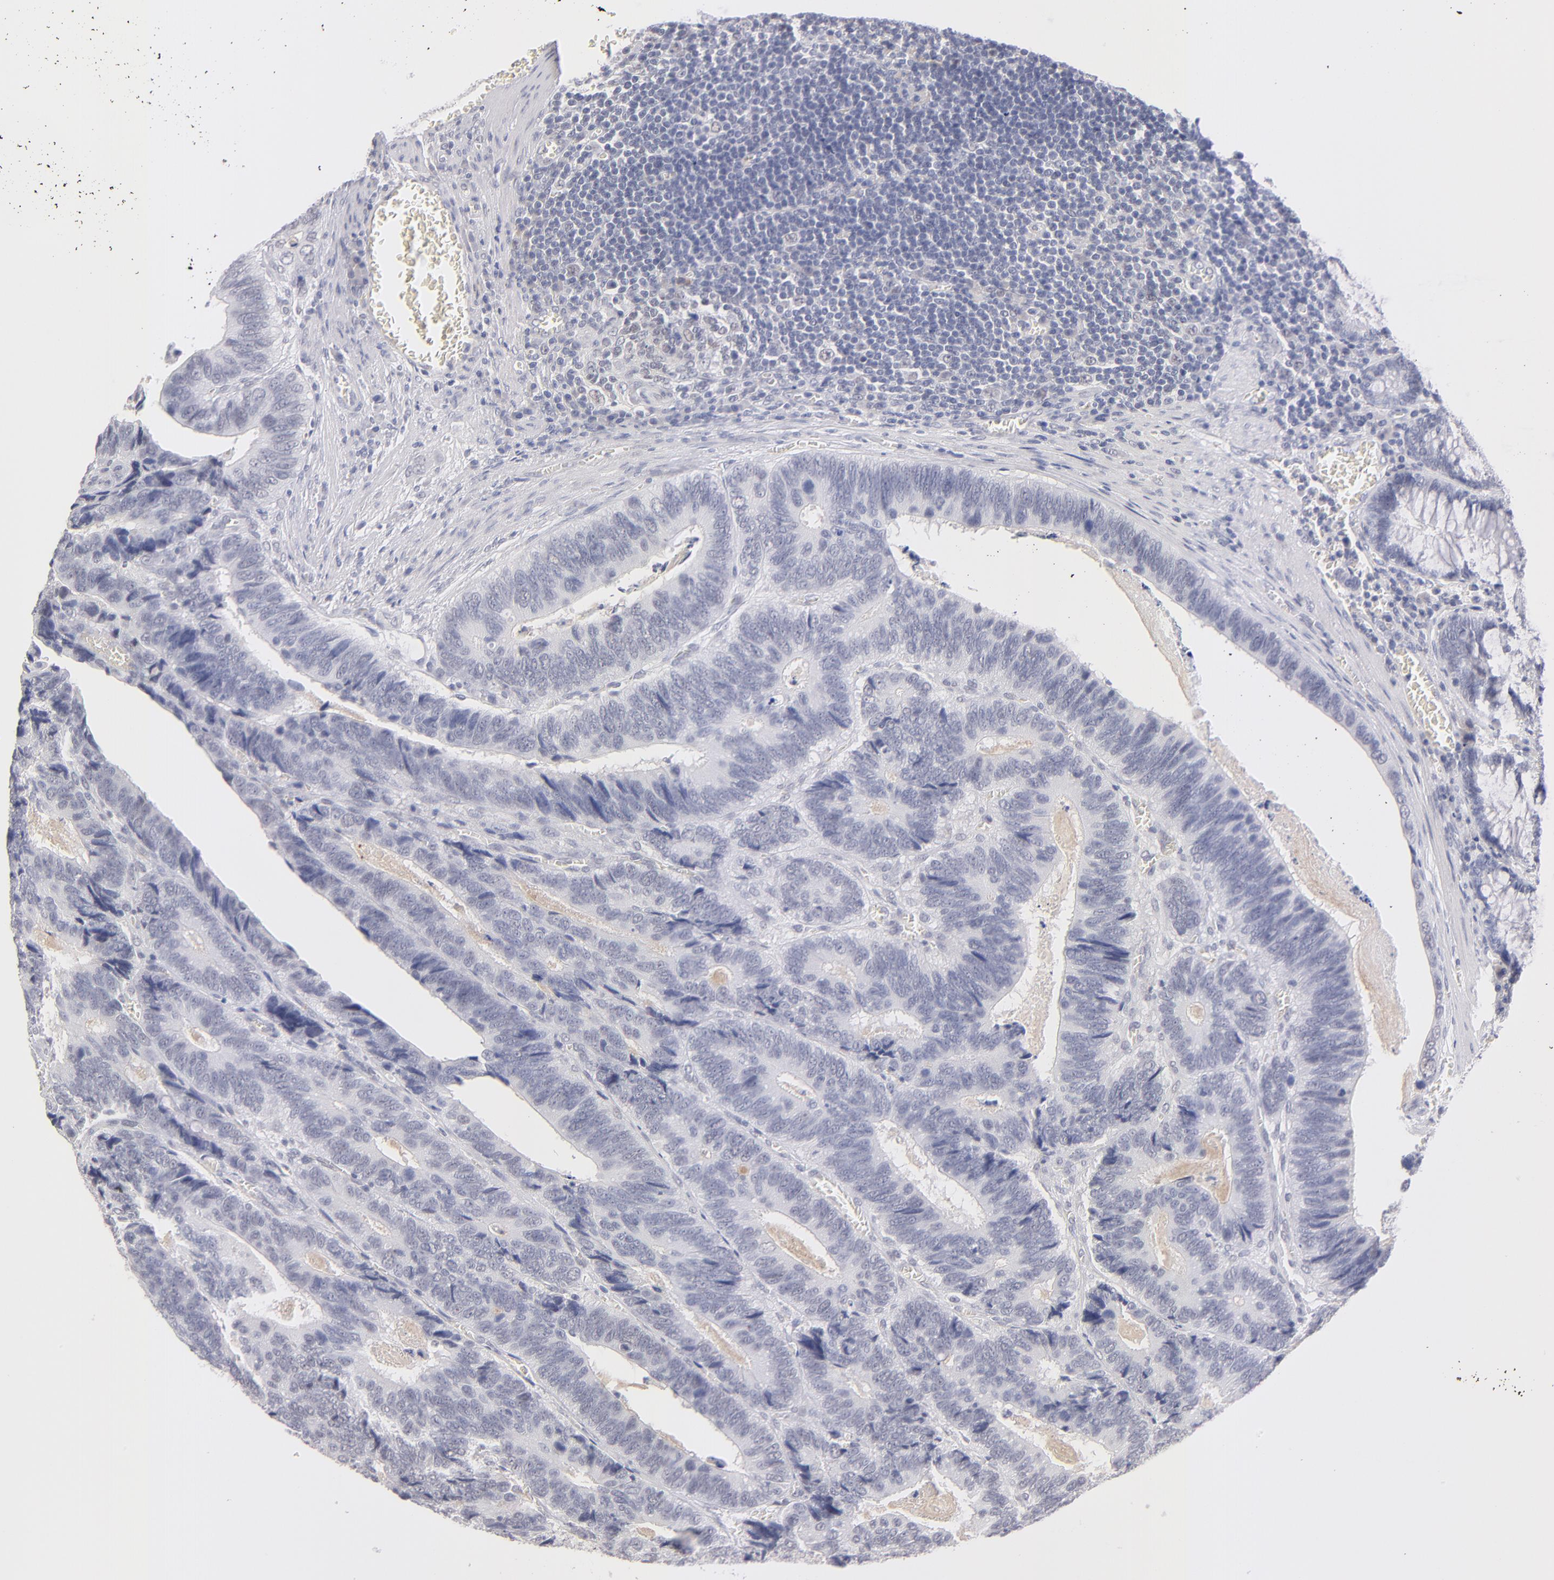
{"staining": {"intensity": "negative", "quantity": "none", "location": "none"}, "tissue": "colorectal cancer", "cell_type": "Tumor cells", "image_type": "cancer", "snomed": [{"axis": "morphology", "description": "Adenocarcinoma, NOS"}, {"axis": "topography", "description": "Colon"}], "caption": "The IHC micrograph has no significant expression in tumor cells of colorectal cancer tissue. The staining was performed using DAB (3,3'-diaminobenzidine) to visualize the protein expression in brown, while the nuclei were stained in blue with hematoxylin (Magnification: 20x).", "gene": "TEX11", "patient": {"sex": "male", "age": 72}}